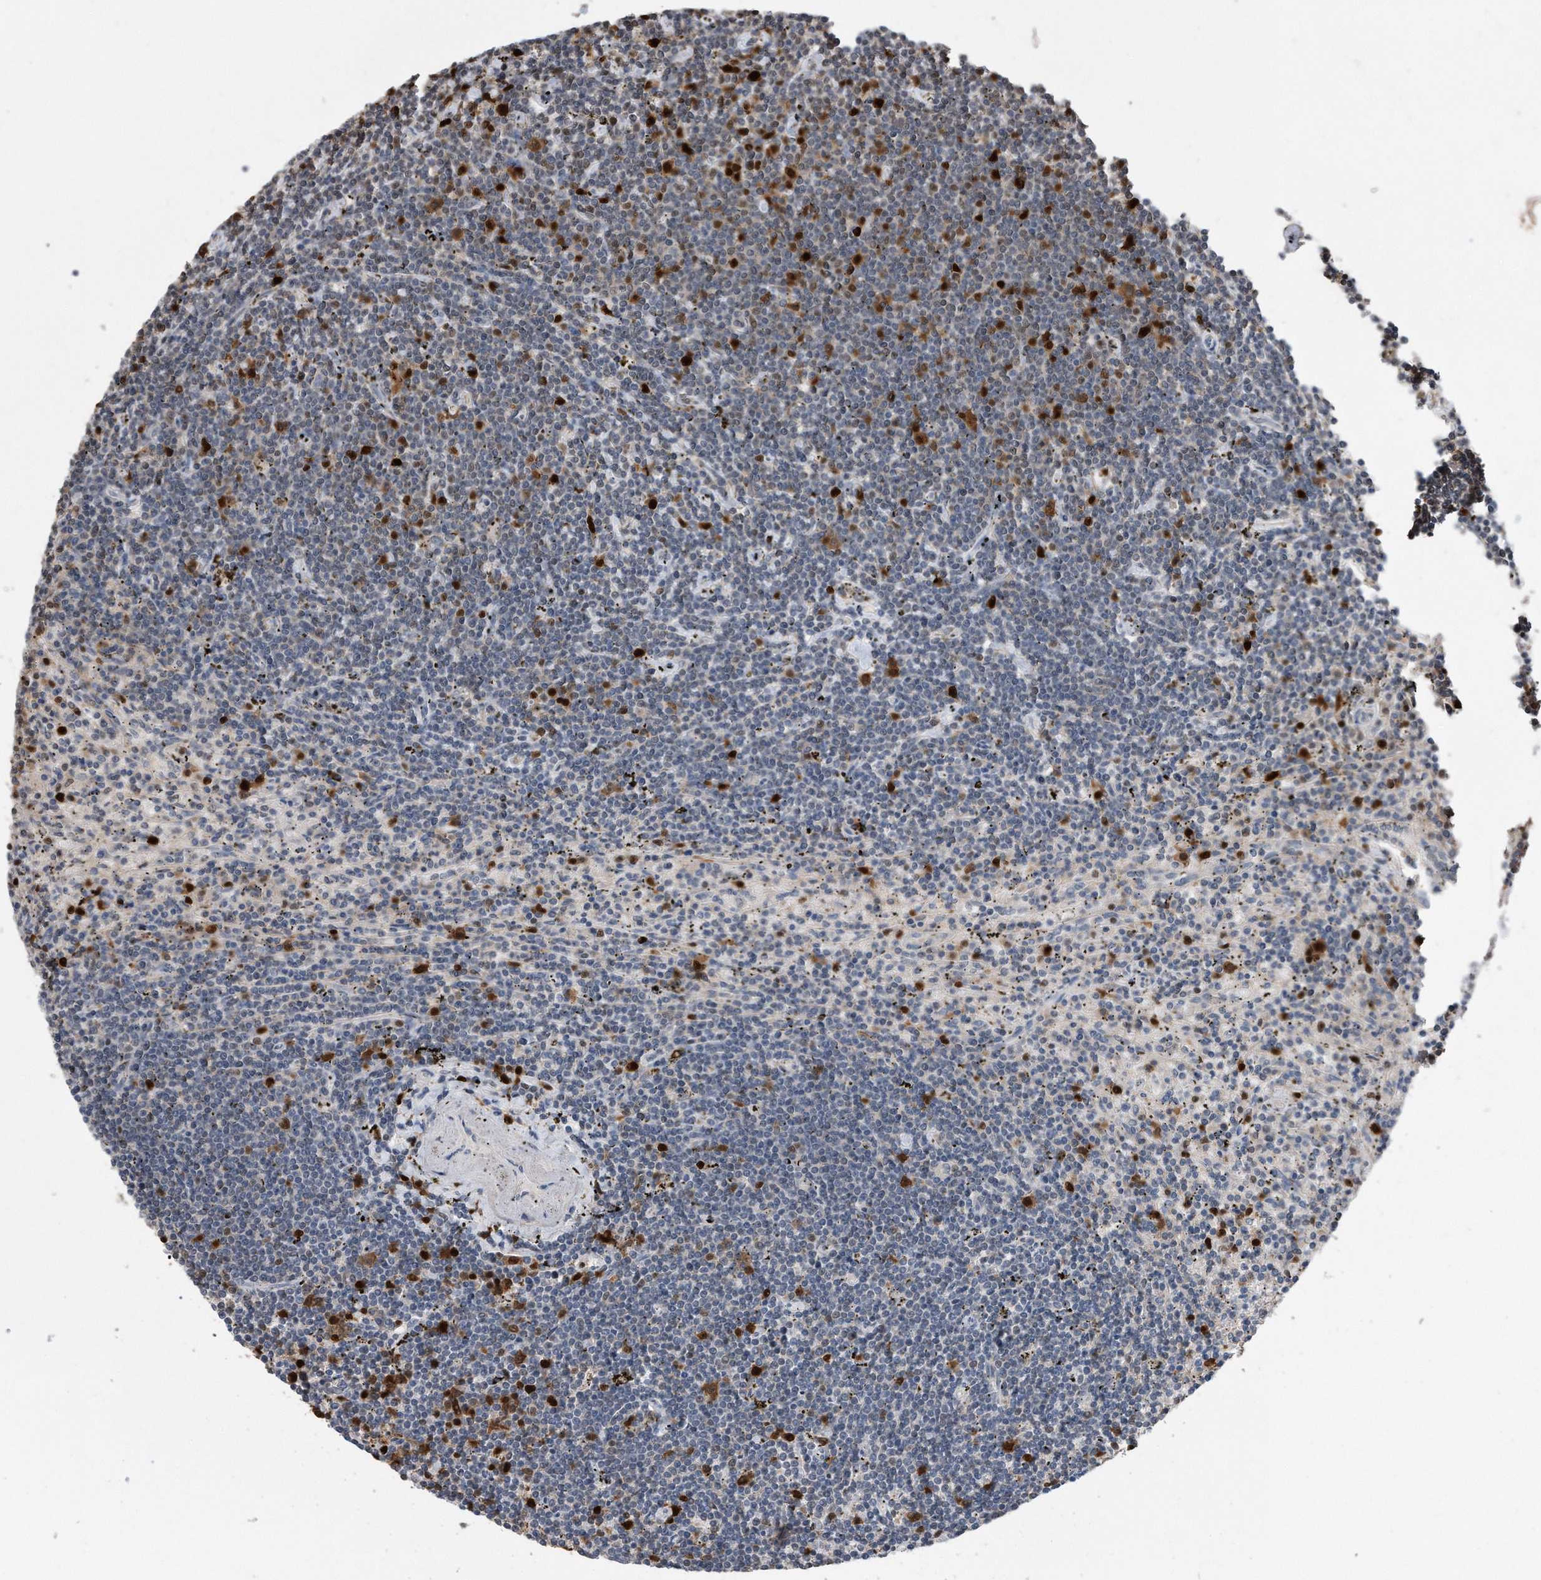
{"staining": {"intensity": "strong", "quantity": "<25%", "location": "nuclear"}, "tissue": "lymphoma", "cell_type": "Tumor cells", "image_type": "cancer", "snomed": [{"axis": "morphology", "description": "Malignant lymphoma, non-Hodgkin's type, Low grade"}, {"axis": "topography", "description": "Spleen"}], "caption": "Immunohistochemistry histopathology image of neoplastic tissue: human malignant lymphoma, non-Hodgkin's type (low-grade) stained using immunohistochemistry (IHC) exhibits medium levels of strong protein expression localized specifically in the nuclear of tumor cells, appearing as a nuclear brown color.", "gene": "PCNA", "patient": {"sex": "male", "age": 76}}